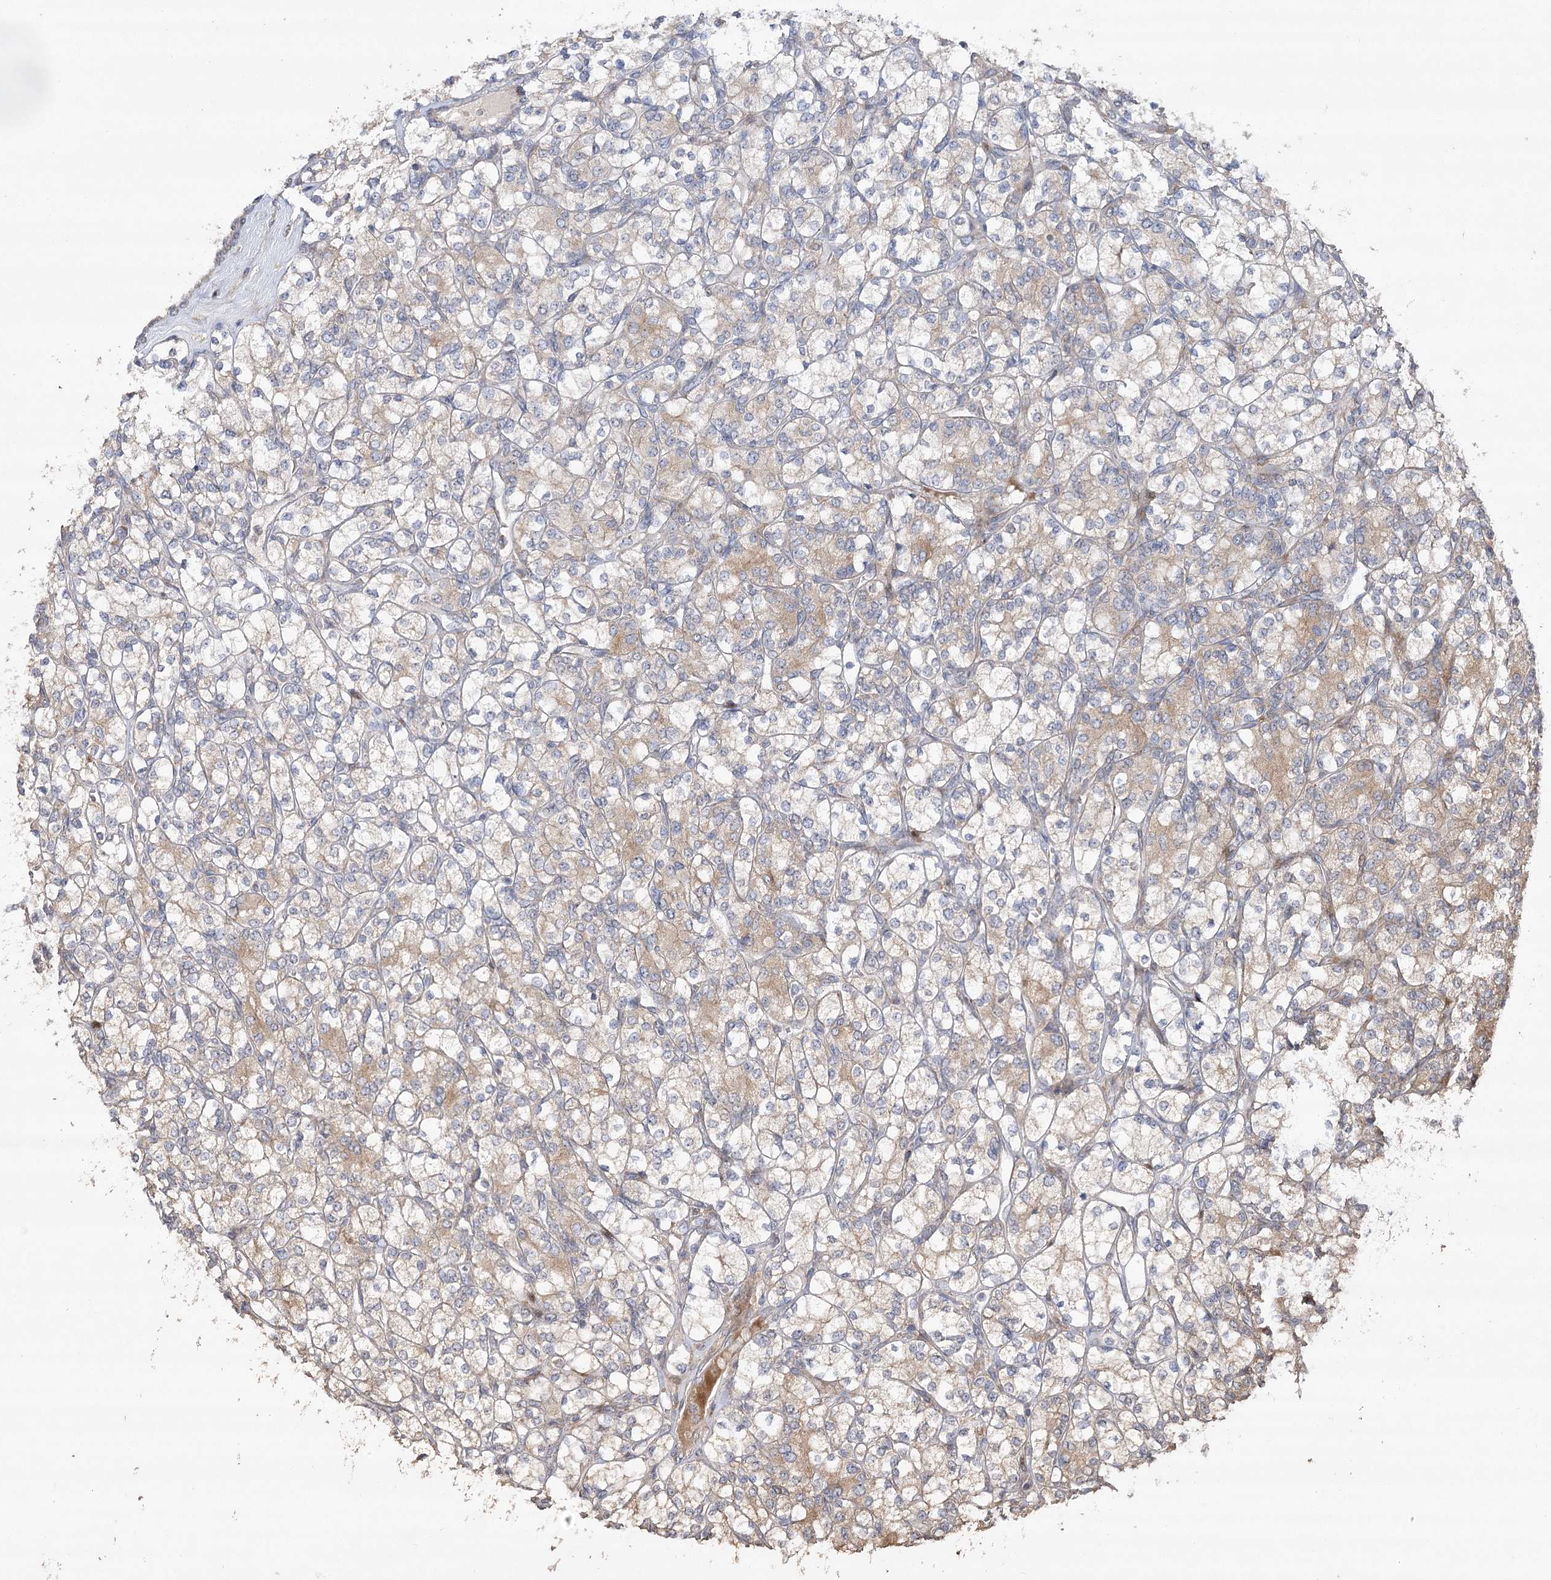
{"staining": {"intensity": "weak", "quantity": "25%-75%", "location": "cytoplasmic/membranous"}, "tissue": "renal cancer", "cell_type": "Tumor cells", "image_type": "cancer", "snomed": [{"axis": "morphology", "description": "Adenocarcinoma, NOS"}, {"axis": "topography", "description": "Kidney"}], "caption": "The histopathology image displays a brown stain indicating the presence of a protein in the cytoplasmic/membranous of tumor cells in renal cancer.", "gene": "OBSL1", "patient": {"sex": "male", "age": 77}}